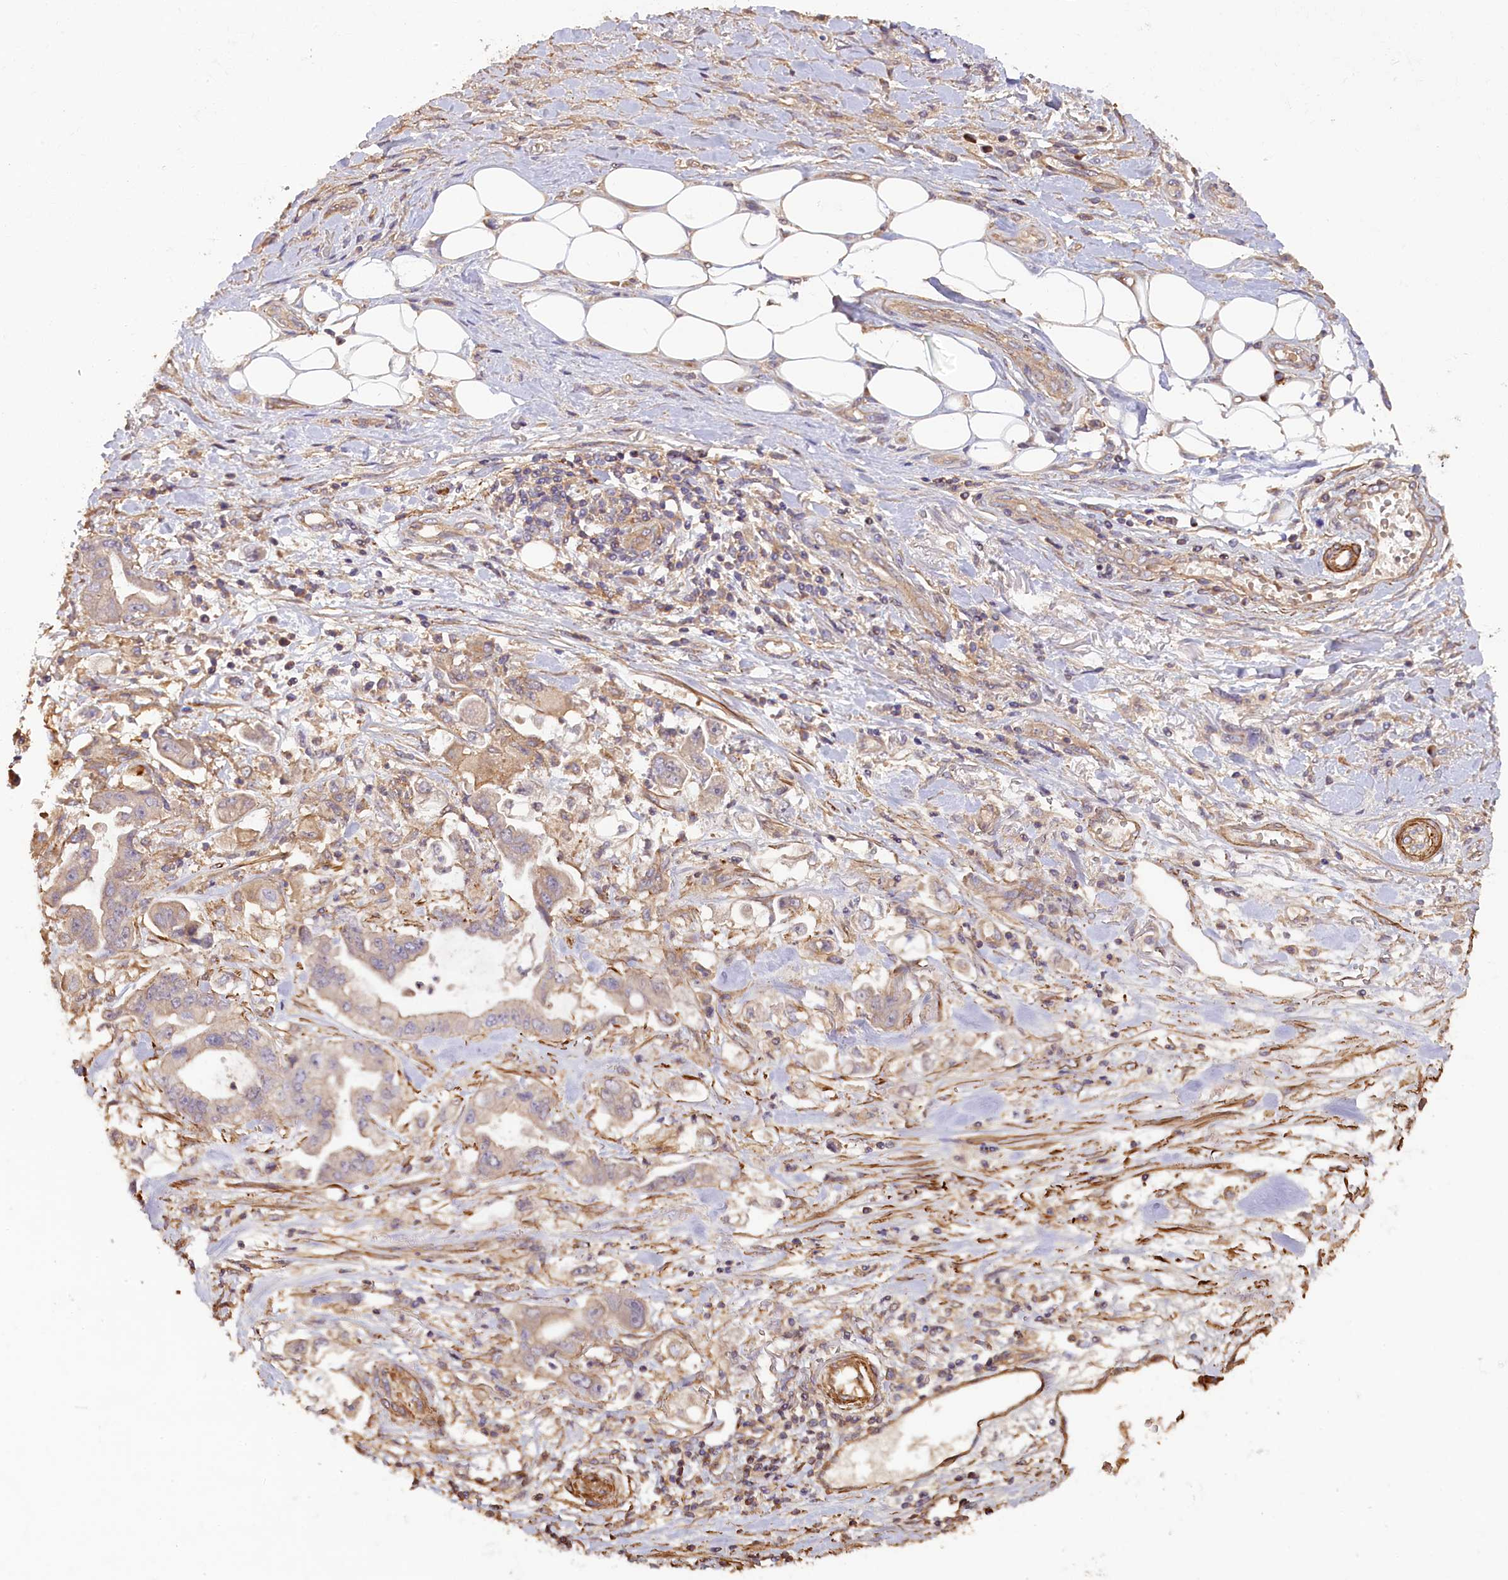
{"staining": {"intensity": "weak", "quantity": "<25%", "location": "cytoplasmic/membranous"}, "tissue": "stomach cancer", "cell_type": "Tumor cells", "image_type": "cancer", "snomed": [{"axis": "morphology", "description": "Adenocarcinoma, NOS"}, {"axis": "topography", "description": "Stomach"}], "caption": "Protein analysis of stomach cancer reveals no significant positivity in tumor cells.", "gene": "FUZ", "patient": {"sex": "male", "age": 62}}